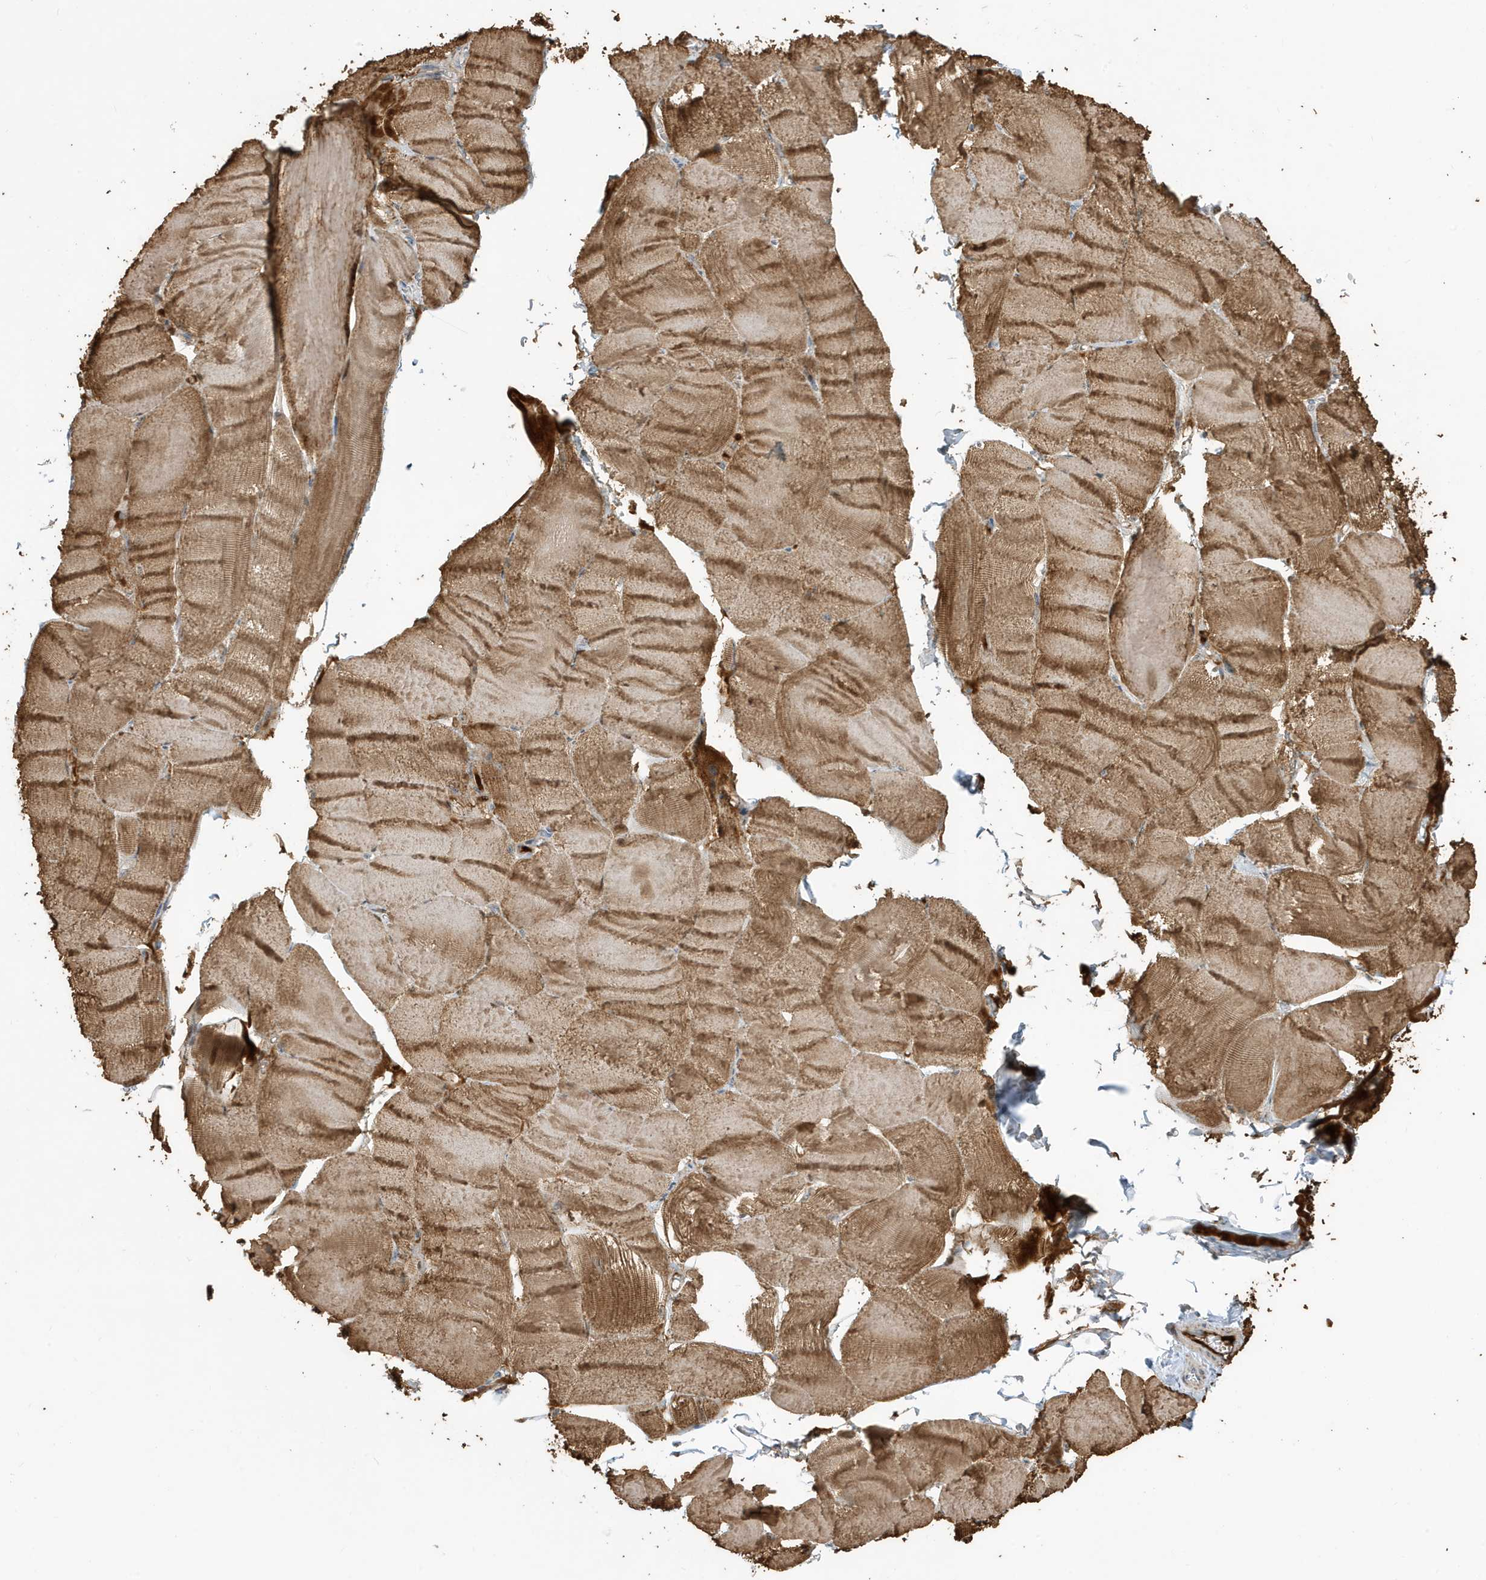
{"staining": {"intensity": "moderate", "quantity": ">75%", "location": "cytoplasmic/membranous"}, "tissue": "skeletal muscle", "cell_type": "Myocytes", "image_type": "normal", "snomed": [{"axis": "morphology", "description": "Normal tissue, NOS"}, {"axis": "morphology", "description": "Basal cell carcinoma"}, {"axis": "topography", "description": "Skeletal muscle"}], "caption": "DAB (3,3'-diaminobenzidine) immunohistochemical staining of benign human skeletal muscle reveals moderate cytoplasmic/membranous protein positivity in approximately >75% of myocytes. The staining is performed using DAB (3,3'-diaminobenzidine) brown chromogen to label protein expression. The nuclei are counter-stained blue using hematoxylin.", "gene": "IFT57", "patient": {"sex": "female", "age": 64}}